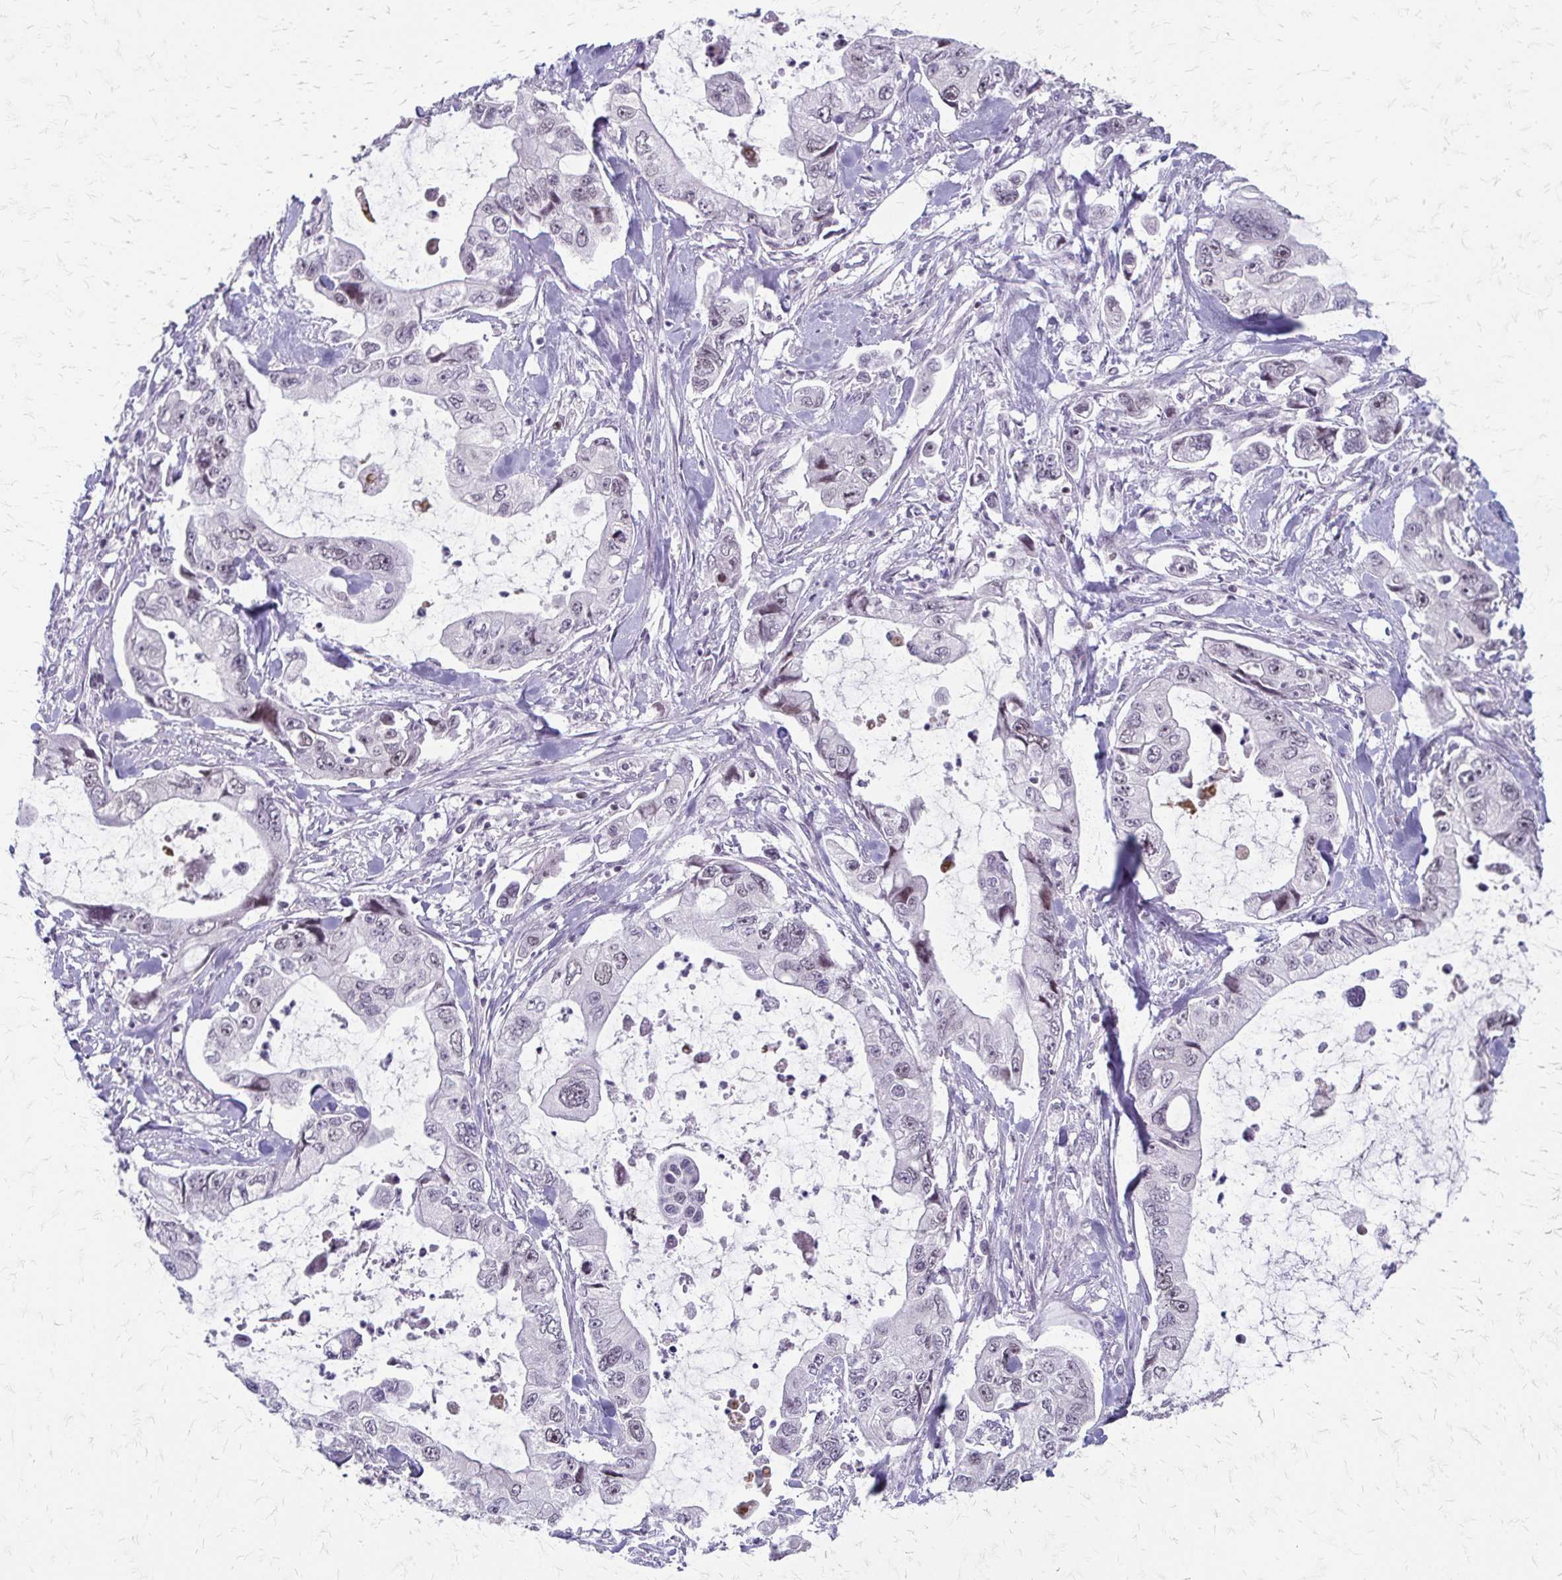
{"staining": {"intensity": "weak", "quantity": "<25%", "location": "nuclear"}, "tissue": "stomach cancer", "cell_type": "Tumor cells", "image_type": "cancer", "snomed": [{"axis": "morphology", "description": "Adenocarcinoma, NOS"}, {"axis": "topography", "description": "Pancreas"}, {"axis": "topography", "description": "Stomach, upper"}, {"axis": "topography", "description": "Stomach"}], "caption": "Tumor cells show no significant staining in stomach cancer (adenocarcinoma).", "gene": "EED", "patient": {"sex": "male", "age": 77}}